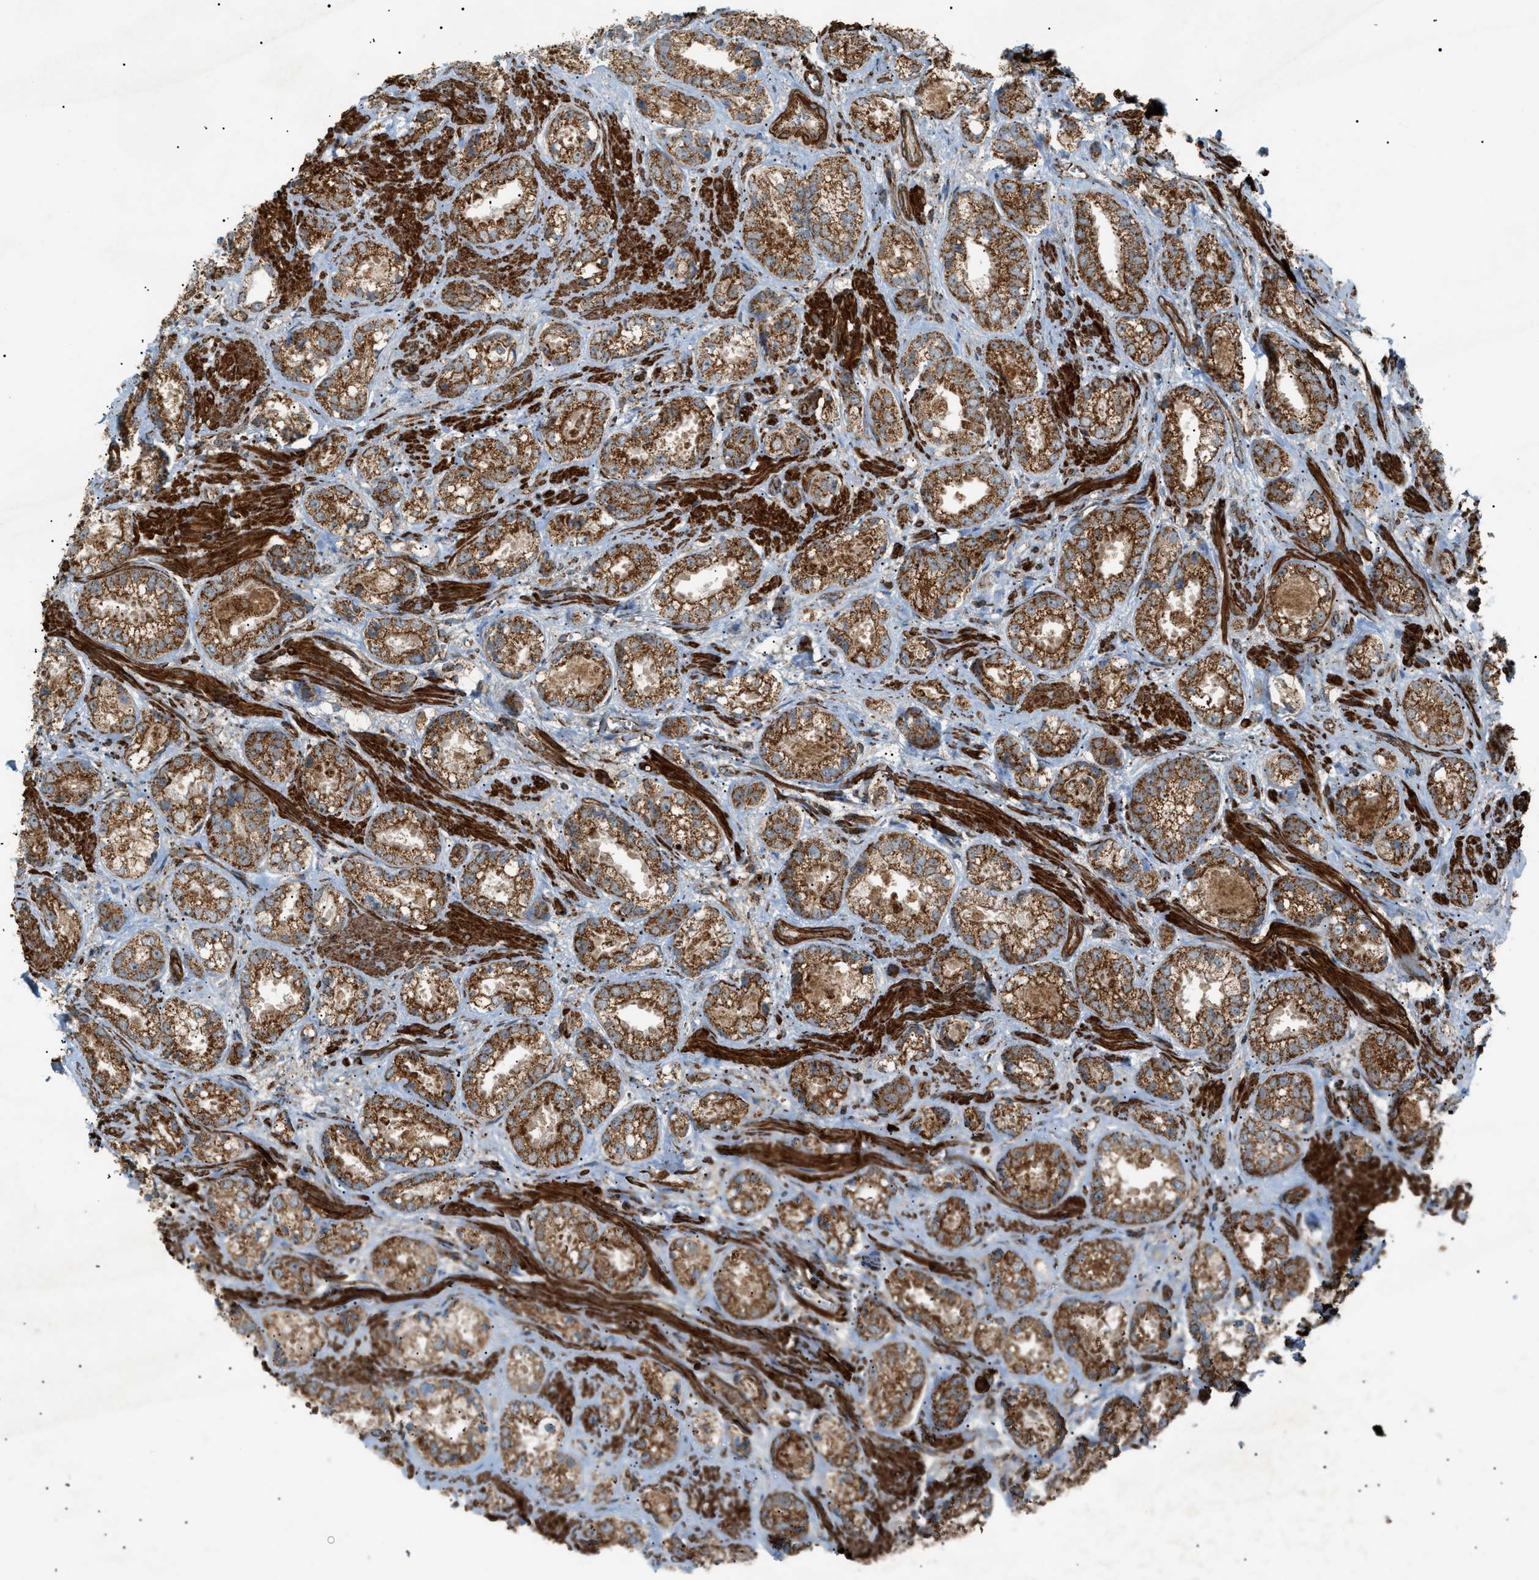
{"staining": {"intensity": "strong", "quantity": ">75%", "location": "cytoplasmic/membranous"}, "tissue": "prostate cancer", "cell_type": "Tumor cells", "image_type": "cancer", "snomed": [{"axis": "morphology", "description": "Adenocarcinoma, High grade"}, {"axis": "topography", "description": "Prostate"}], "caption": "High-grade adenocarcinoma (prostate) was stained to show a protein in brown. There is high levels of strong cytoplasmic/membranous staining in about >75% of tumor cells. Nuclei are stained in blue.", "gene": "C1GALT1C1", "patient": {"sex": "male", "age": 61}}